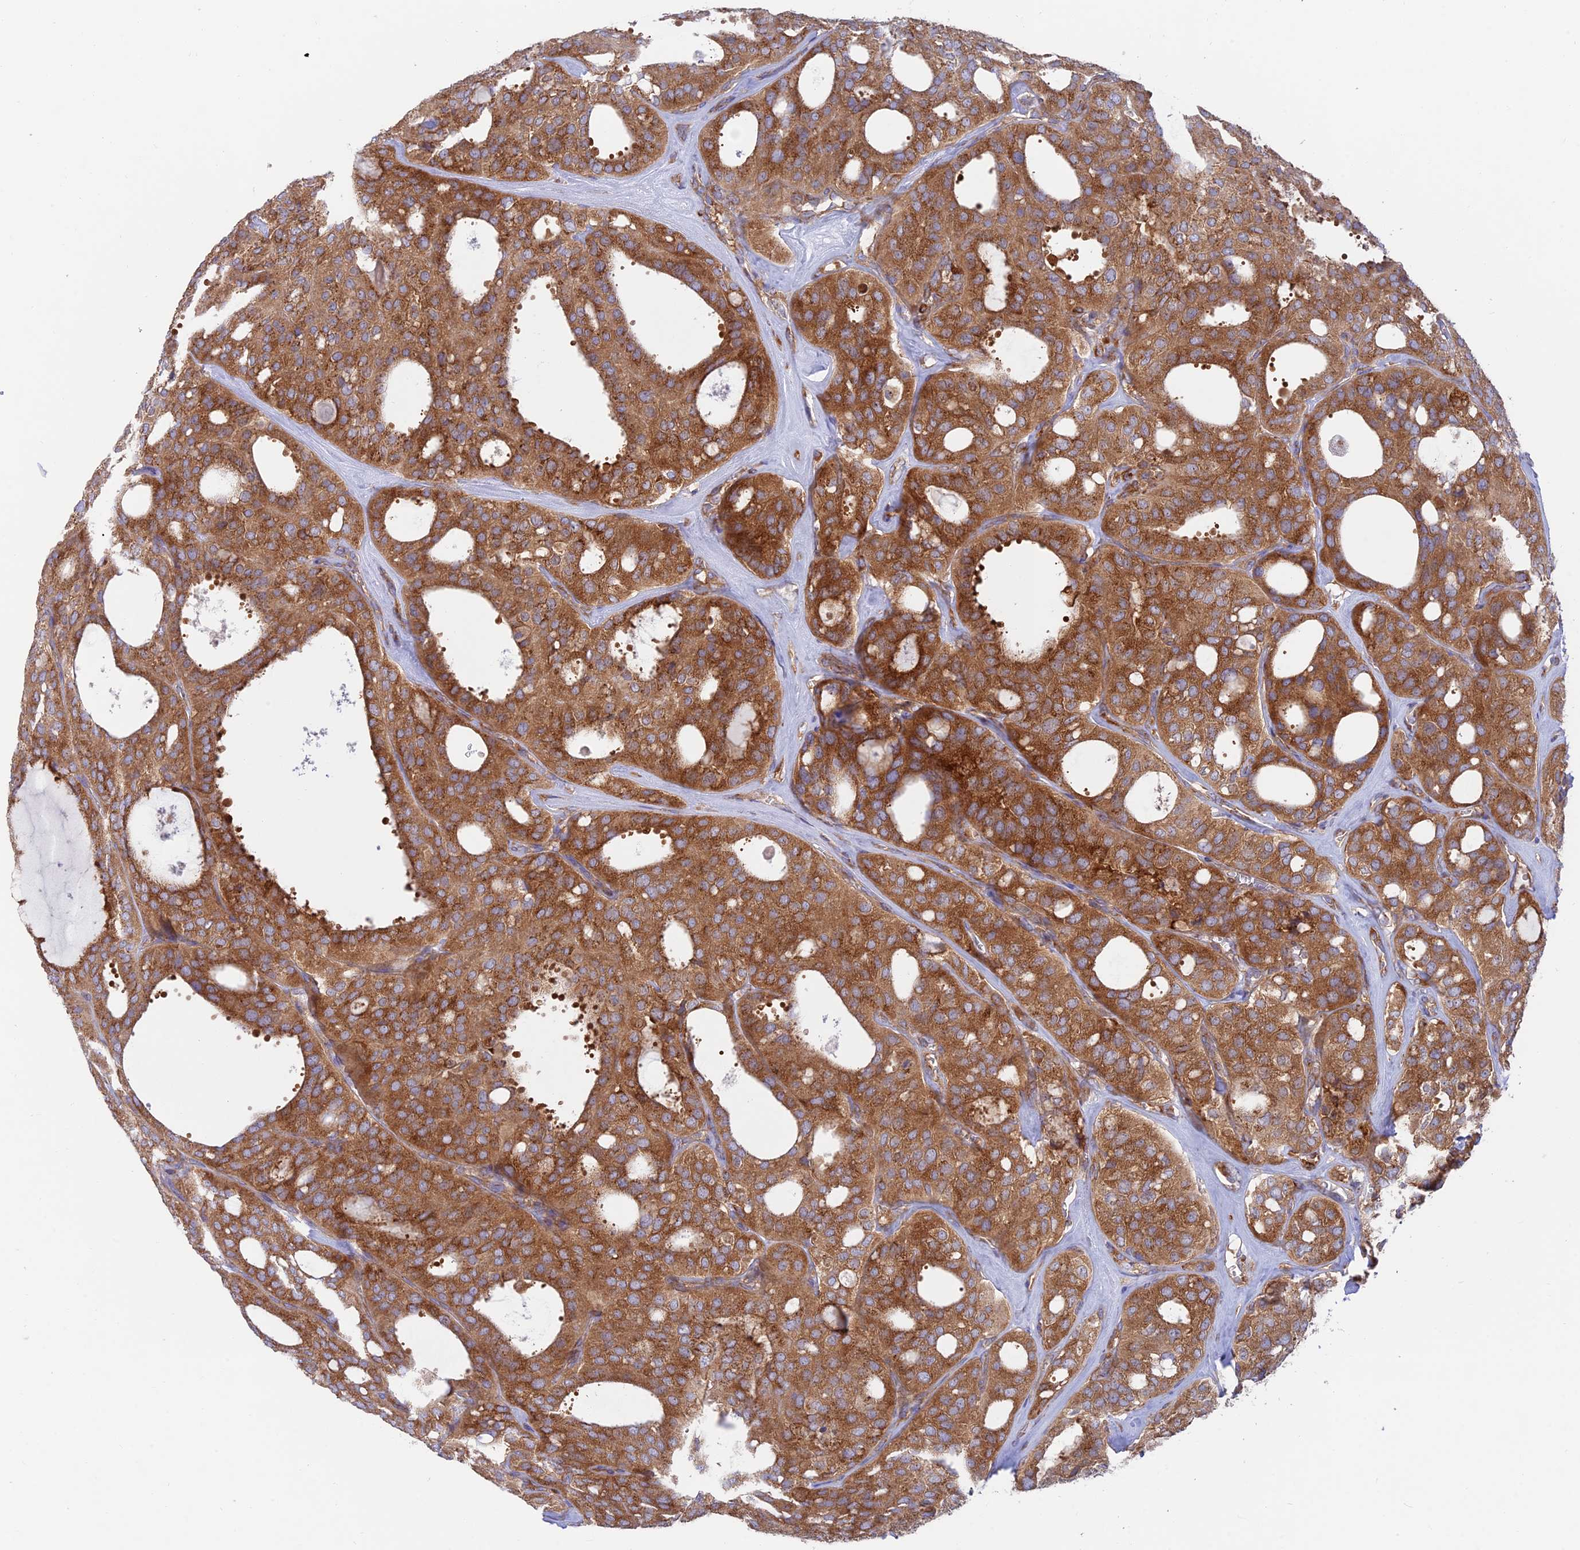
{"staining": {"intensity": "strong", "quantity": ">75%", "location": "cytoplasmic/membranous"}, "tissue": "thyroid cancer", "cell_type": "Tumor cells", "image_type": "cancer", "snomed": [{"axis": "morphology", "description": "Follicular adenoma carcinoma, NOS"}, {"axis": "topography", "description": "Thyroid gland"}], "caption": "Strong cytoplasmic/membranous protein positivity is seen in about >75% of tumor cells in thyroid follicular adenoma carcinoma.", "gene": "GOLGA3", "patient": {"sex": "male", "age": 75}}